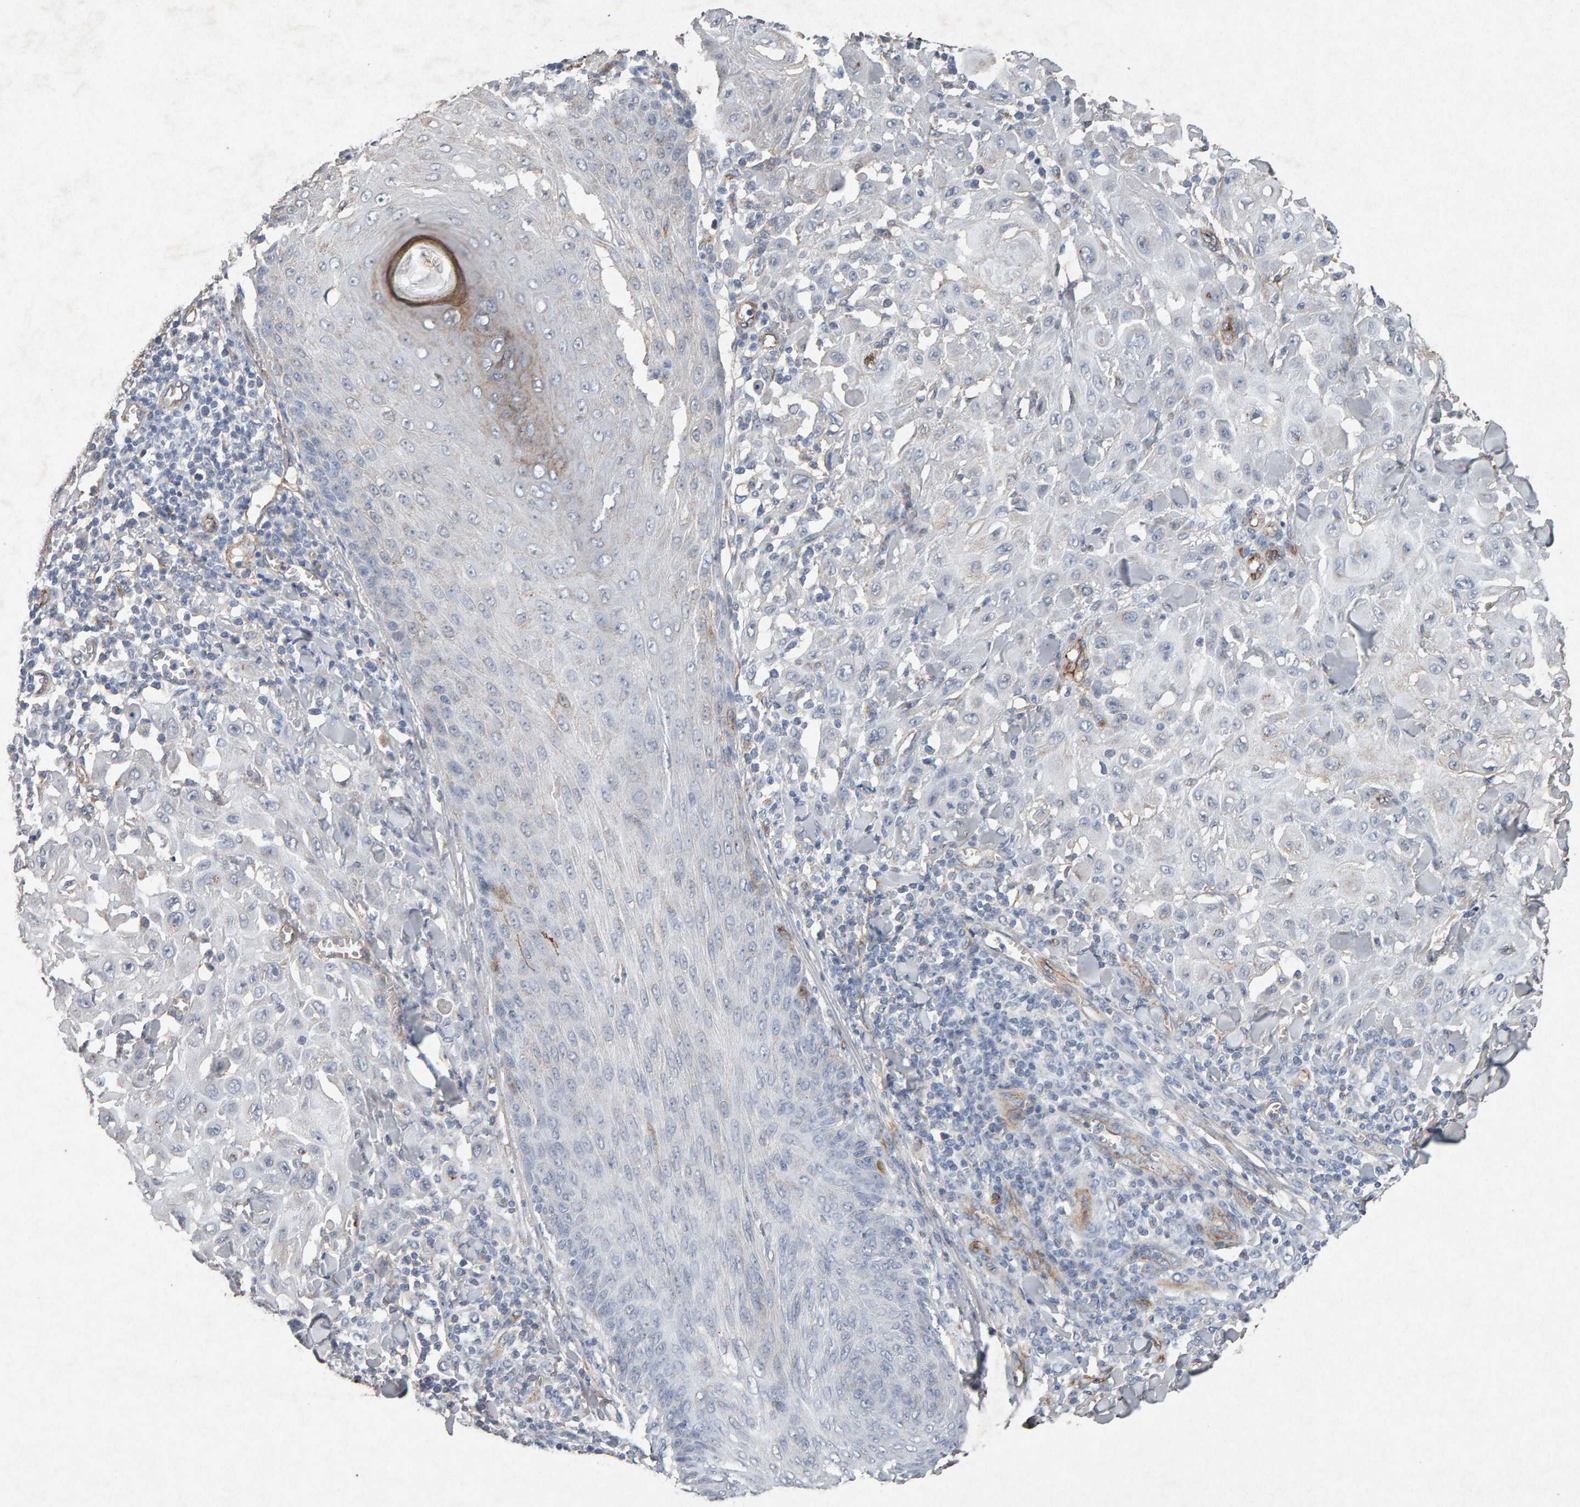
{"staining": {"intensity": "negative", "quantity": "none", "location": "none"}, "tissue": "skin cancer", "cell_type": "Tumor cells", "image_type": "cancer", "snomed": [{"axis": "morphology", "description": "Squamous cell carcinoma, NOS"}, {"axis": "topography", "description": "Skin"}], "caption": "This micrograph is of skin cancer stained with immunohistochemistry (IHC) to label a protein in brown with the nuclei are counter-stained blue. There is no staining in tumor cells.", "gene": "PTPRM", "patient": {"sex": "male", "age": 24}}